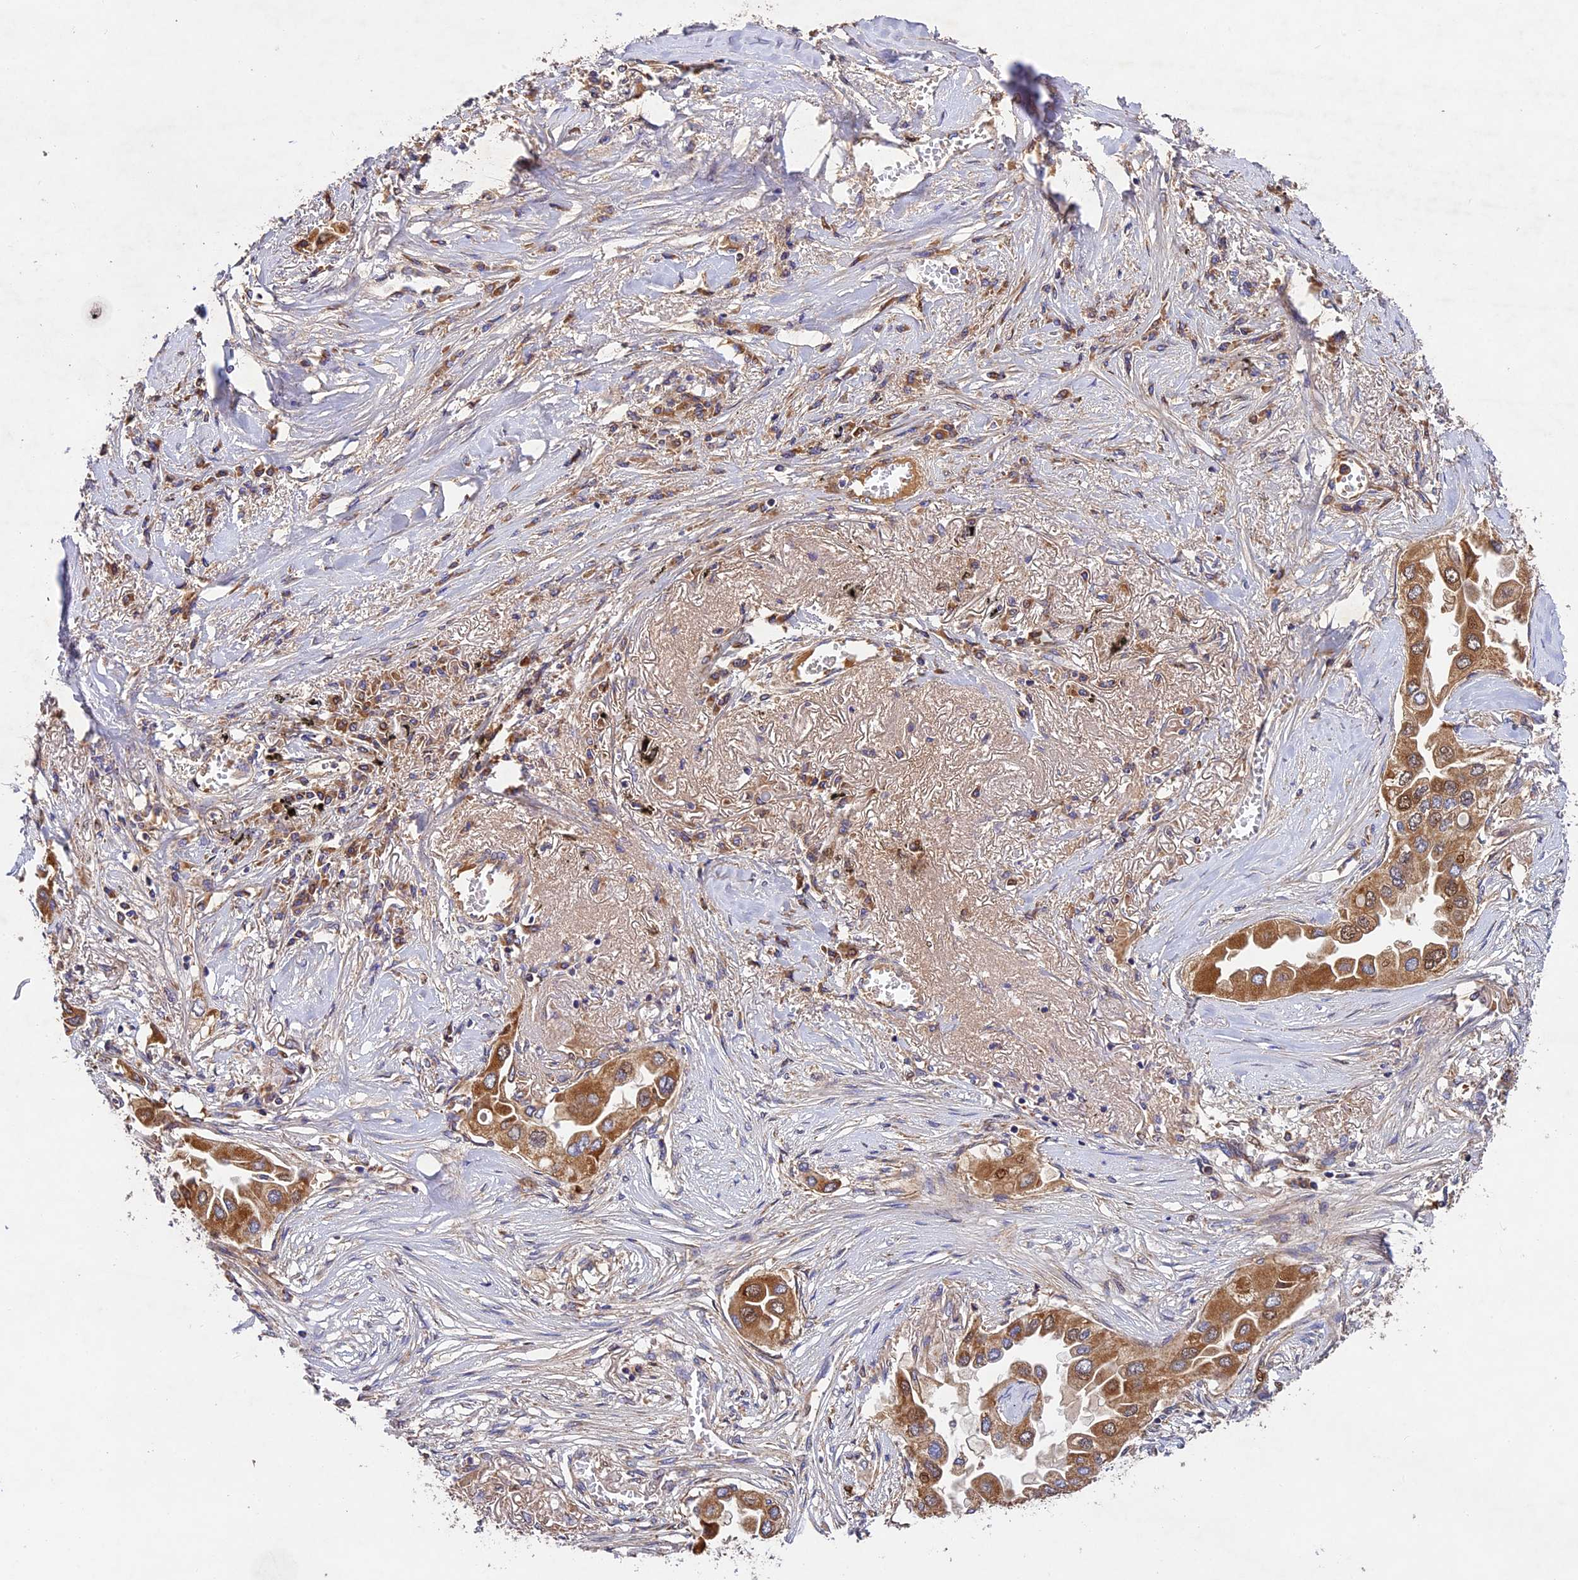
{"staining": {"intensity": "moderate", "quantity": ">75%", "location": "cytoplasmic/membranous"}, "tissue": "lung cancer", "cell_type": "Tumor cells", "image_type": "cancer", "snomed": [{"axis": "morphology", "description": "Adenocarcinoma, NOS"}, {"axis": "topography", "description": "Lung"}], "caption": "Immunohistochemical staining of lung cancer reveals medium levels of moderate cytoplasmic/membranous expression in approximately >75% of tumor cells.", "gene": "OCEL1", "patient": {"sex": "female", "age": 76}}